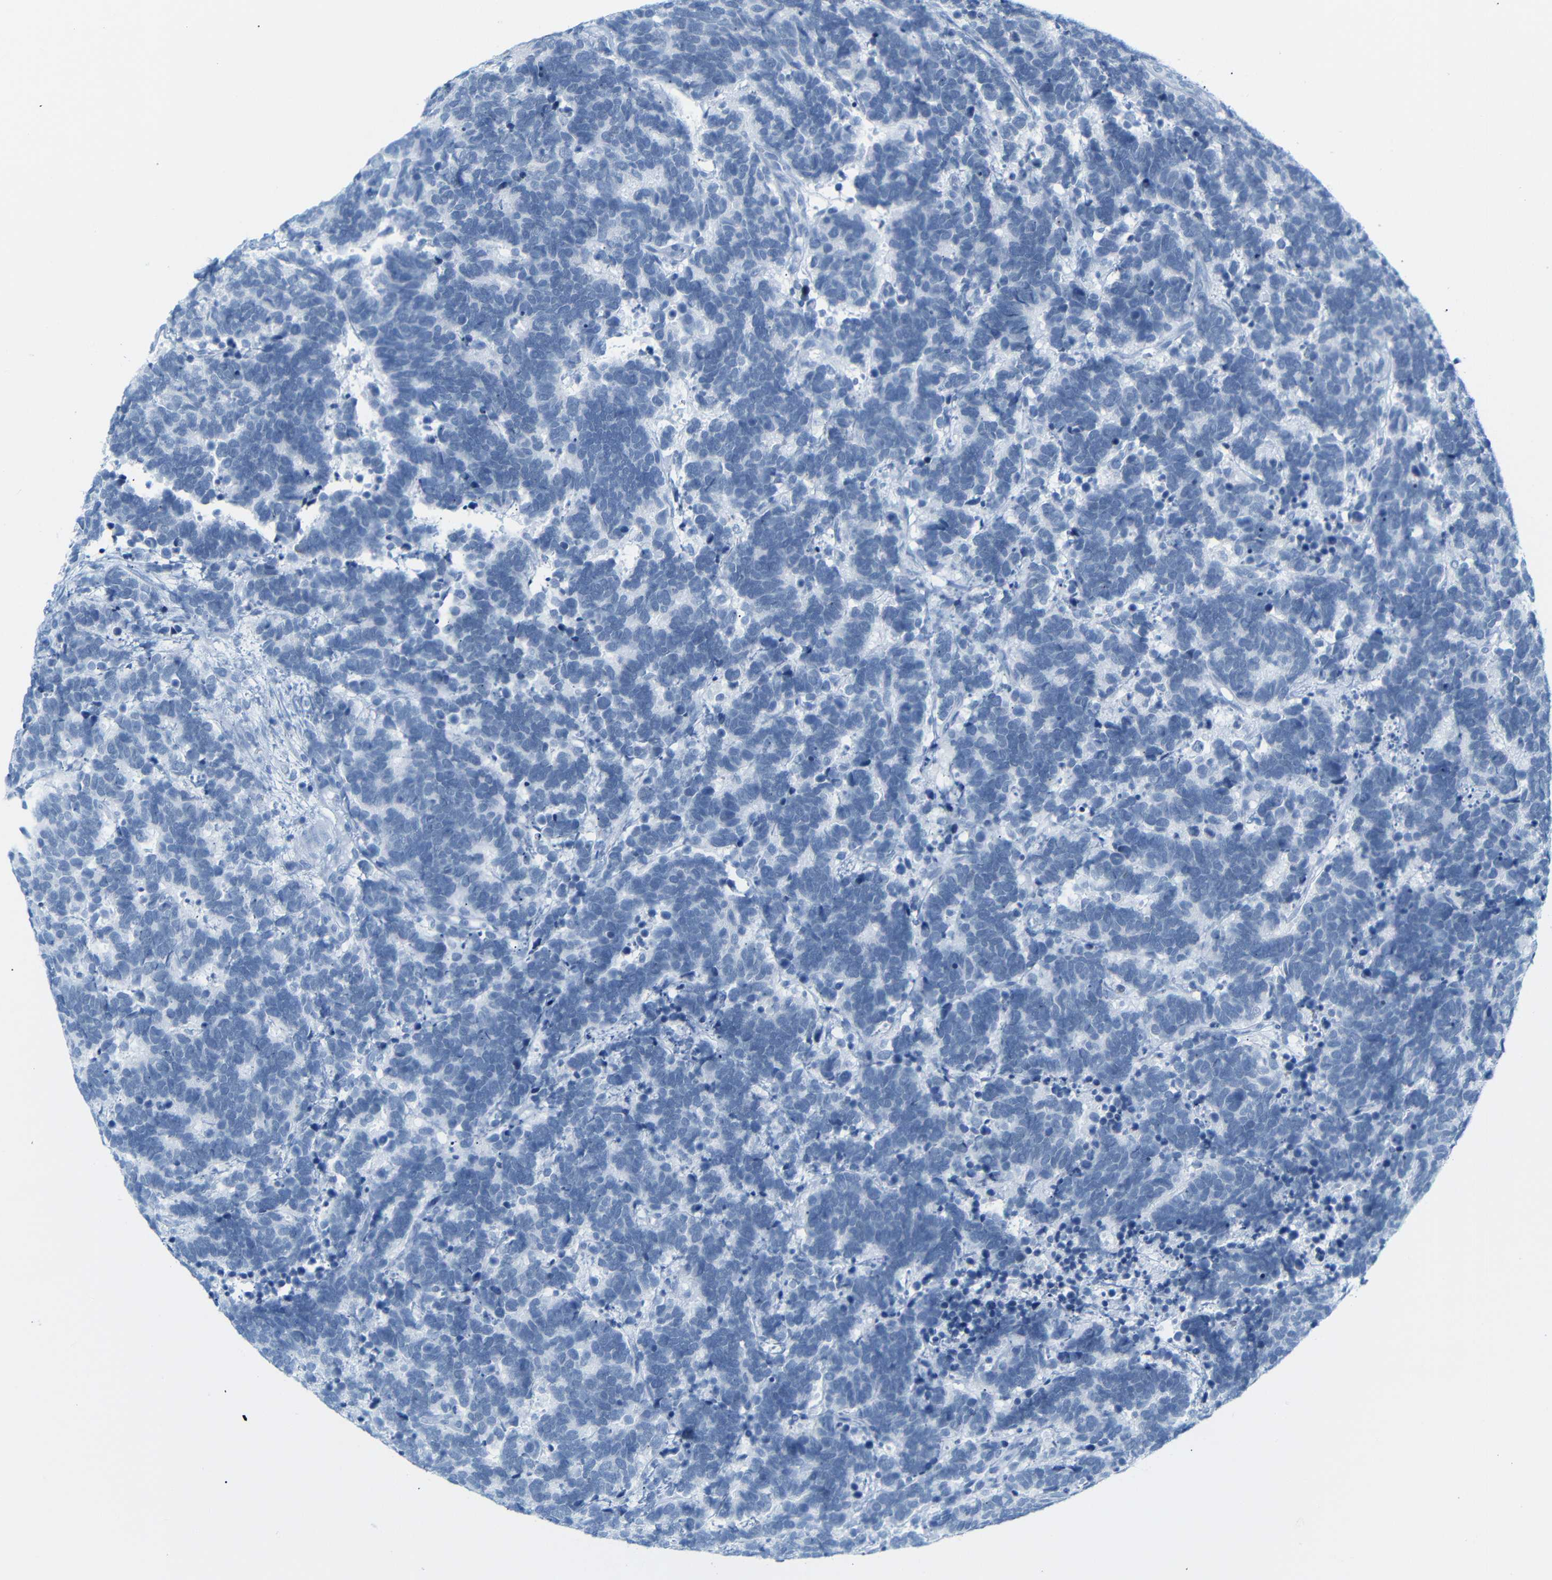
{"staining": {"intensity": "negative", "quantity": "none", "location": "none"}, "tissue": "carcinoid", "cell_type": "Tumor cells", "image_type": "cancer", "snomed": [{"axis": "morphology", "description": "Carcinoma, NOS"}, {"axis": "morphology", "description": "Carcinoid, malignant, NOS"}, {"axis": "topography", "description": "Urinary bladder"}], "caption": "A high-resolution image shows immunohistochemistry (IHC) staining of carcinoid, which demonstrates no significant positivity in tumor cells.", "gene": "DYNAP", "patient": {"sex": "male", "age": 57}}